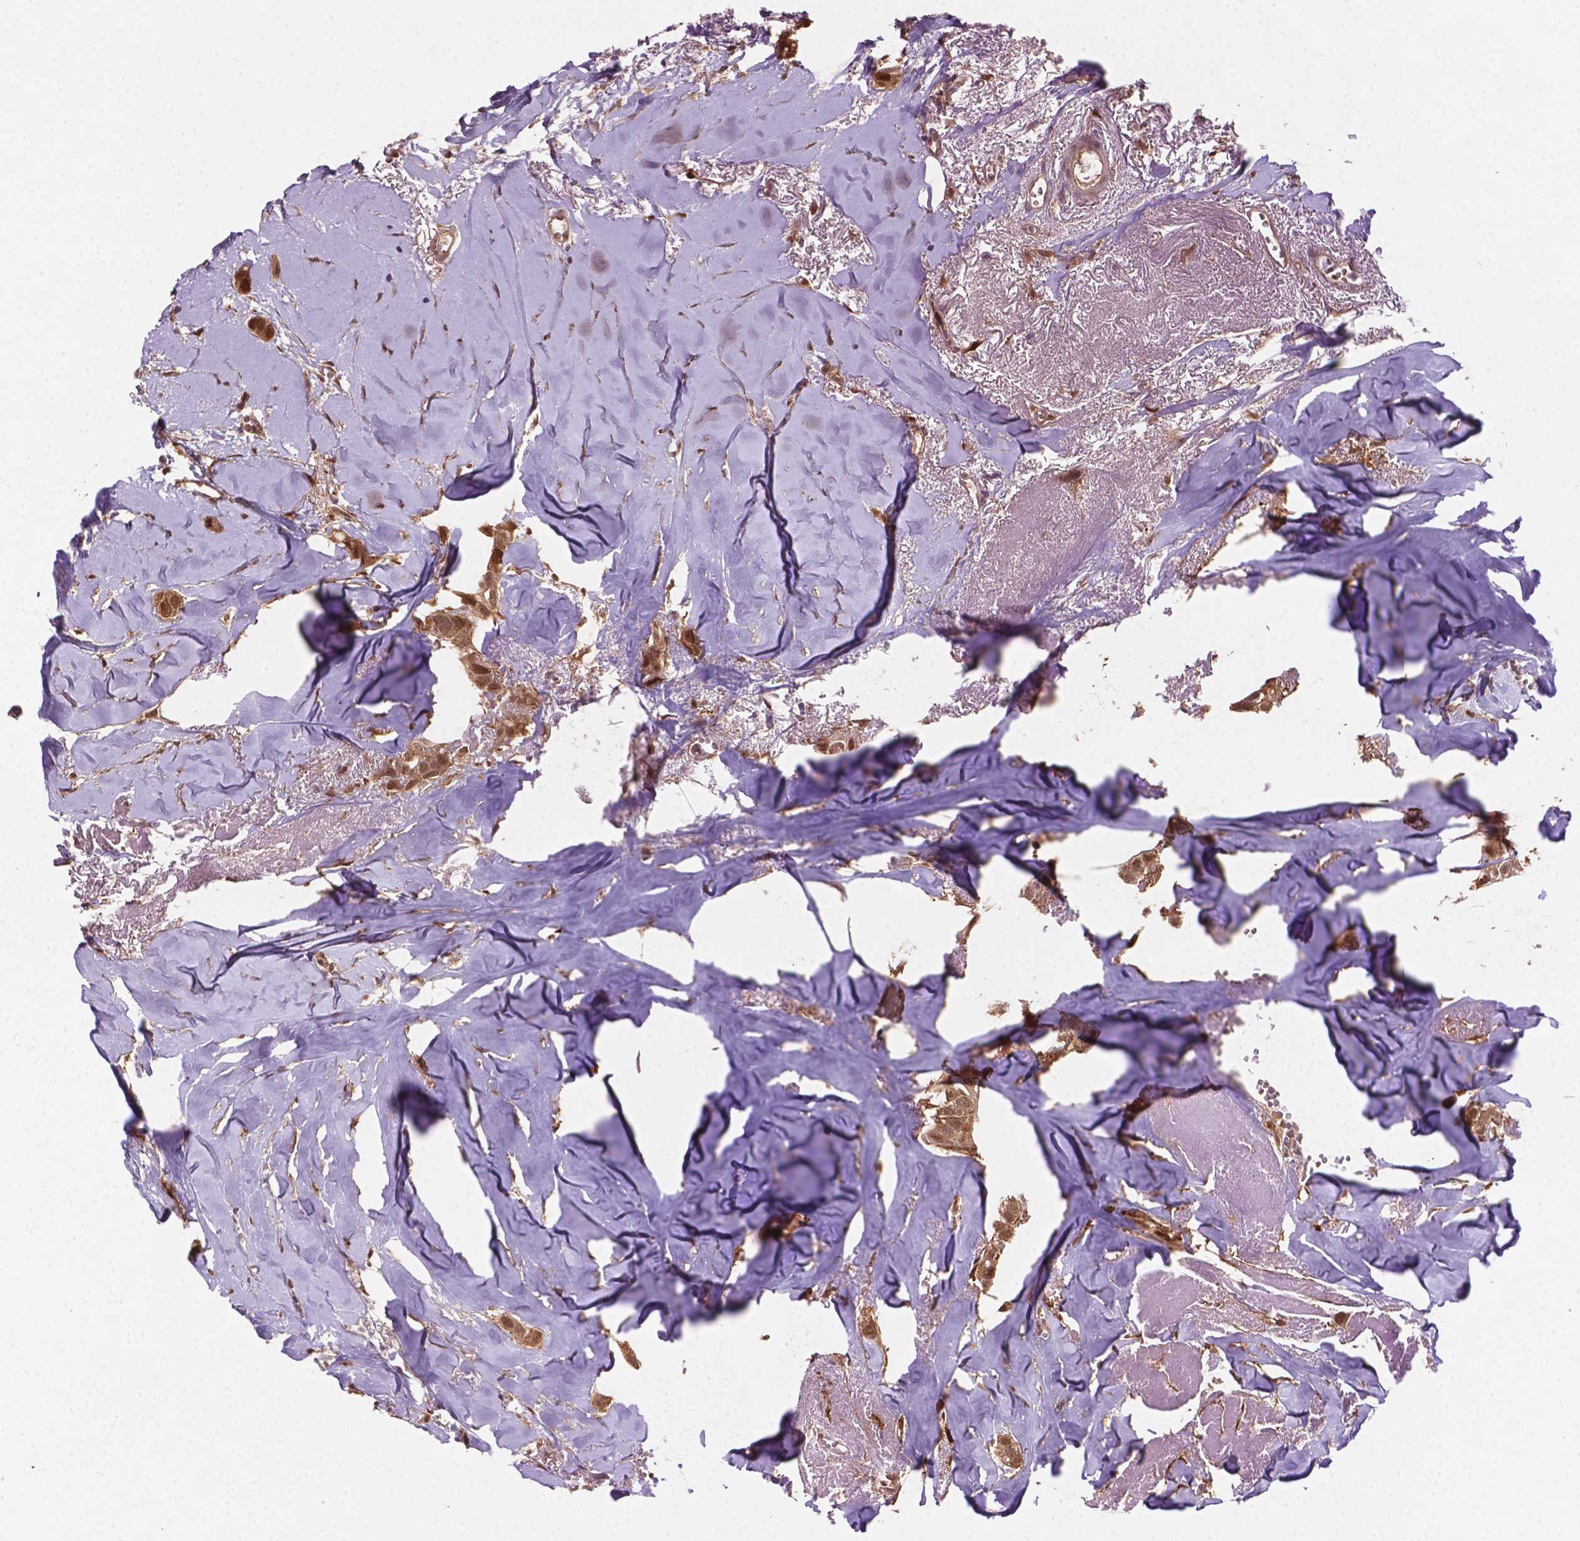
{"staining": {"intensity": "moderate", "quantity": ">75%", "location": "cytoplasmic/membranous,nuclear"}, "tissue": "breast cancer", "cell_type": "Tumor cells", "image_type": "cancer", "snomed": [{"axis": "morphology", "description": "Duct carcinoma"}, {"axis": "topography", "description": "Breast"}], "caption": "Protein positivity by IHC displays moderate cytoplasmic/membranous and nuclear positivity in approximately >75% of tumor cells in breast cancer. (DAB IHC with brightfield microscopy, high magnification).", "gene": "PLIN3", "patient": {"sex": "female", "age": 85}}